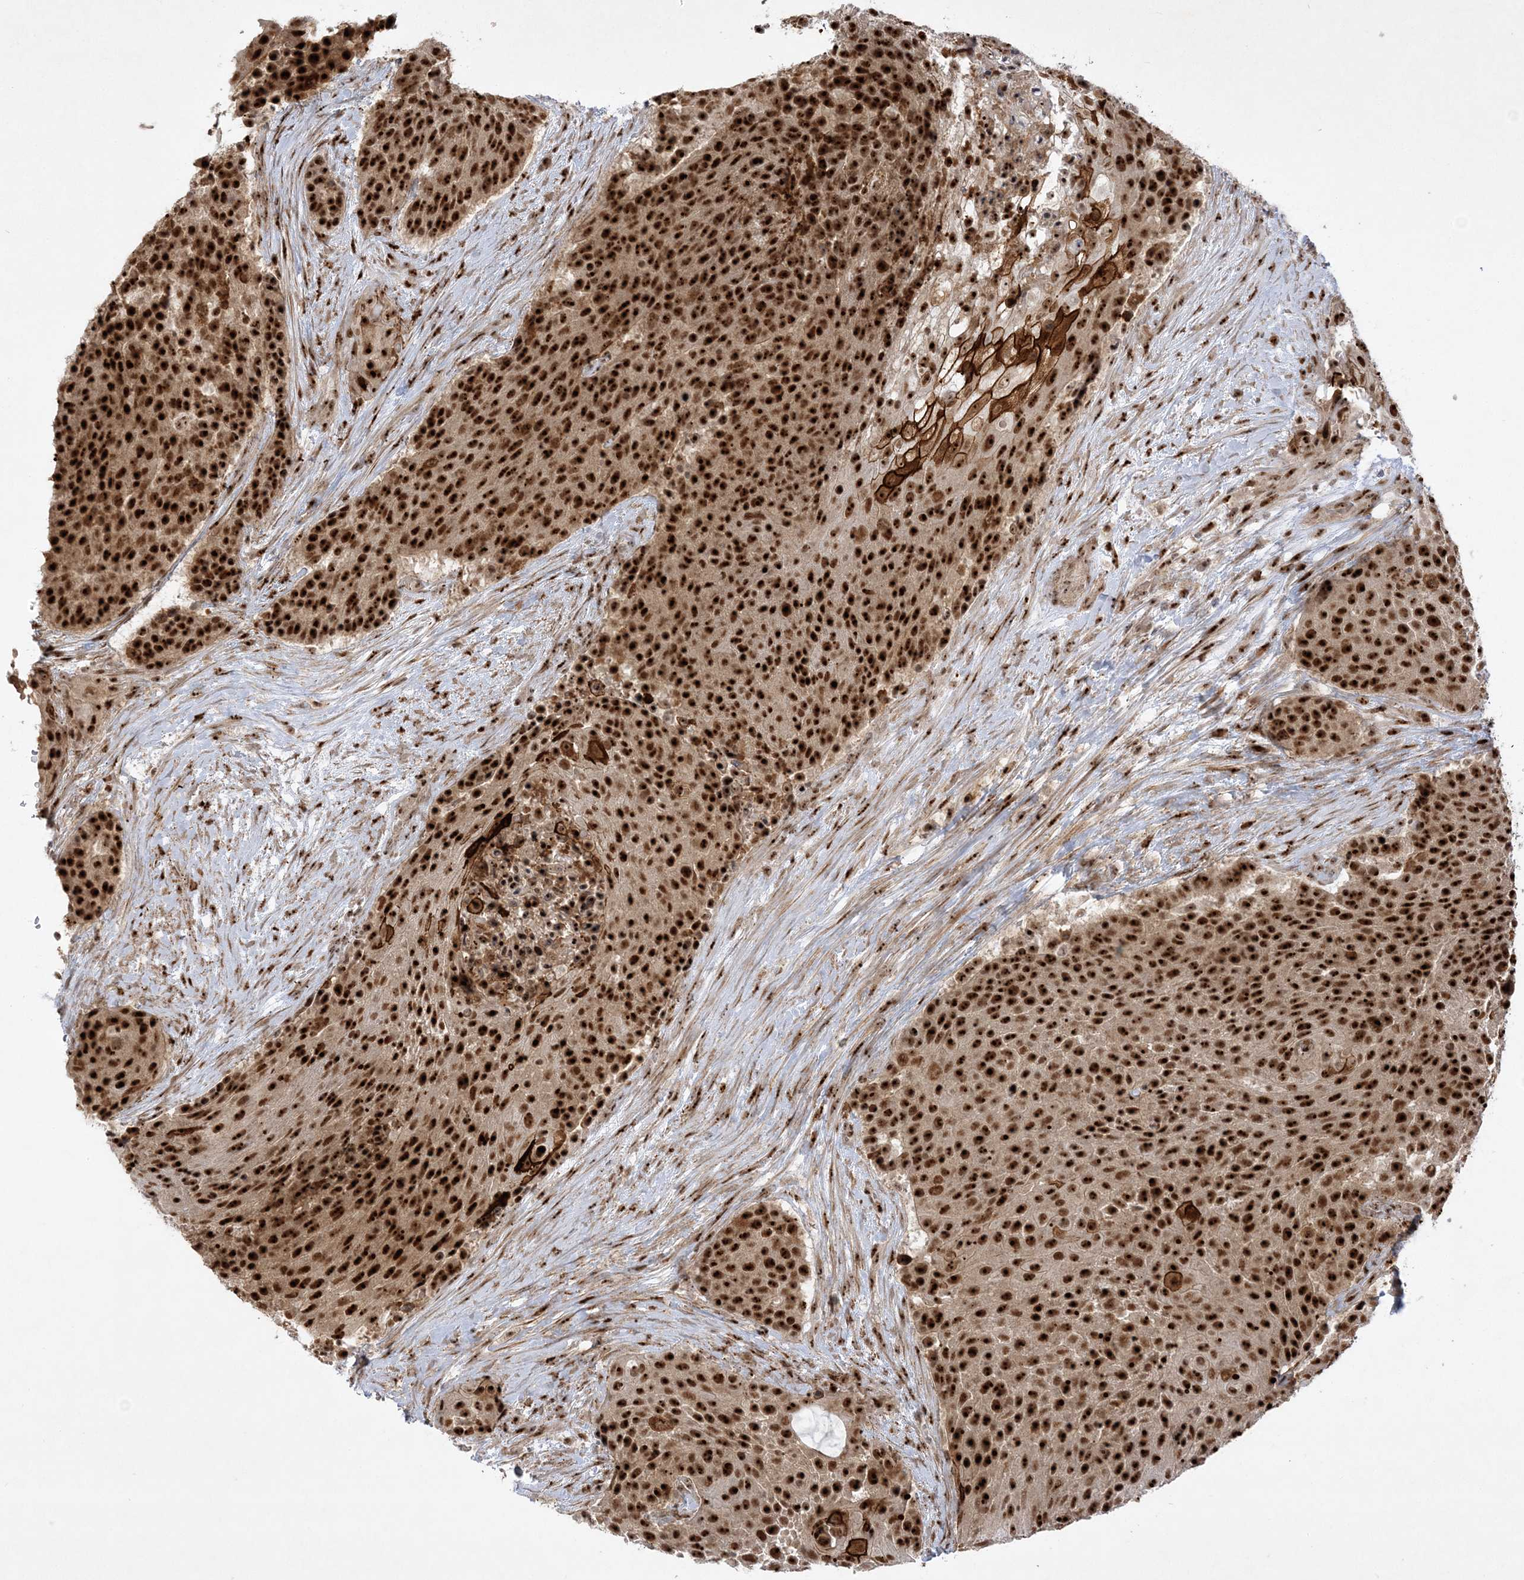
{"staining": {"intensity": "strong", "quantity": ">75%", "location": "cytoplasmic/membranous,nuclear"}, "tissue": "urothelial cancer", "cell_type": "Tumor cells", "image_type": "cancer", "snomed": [{"axis": "morphology", "description": "Urothelial carcinoma, High grade"}, {"axis": "topography", "description": "Urinary bladder"}], "caption": "Tumor cells demonstrate strong cytoplasmic/membranous and nuclear positivity in approximately >75% of cells in urothelial carcinoma (high-grade). The staining was performed using DAB (3,3'-diaminobenzidine), with brown indicating positive protein expression. Nuclei are stained blue with hematoxylin.", "gene": "NPM3", "patient": {"sex": "female", "age": 63}}